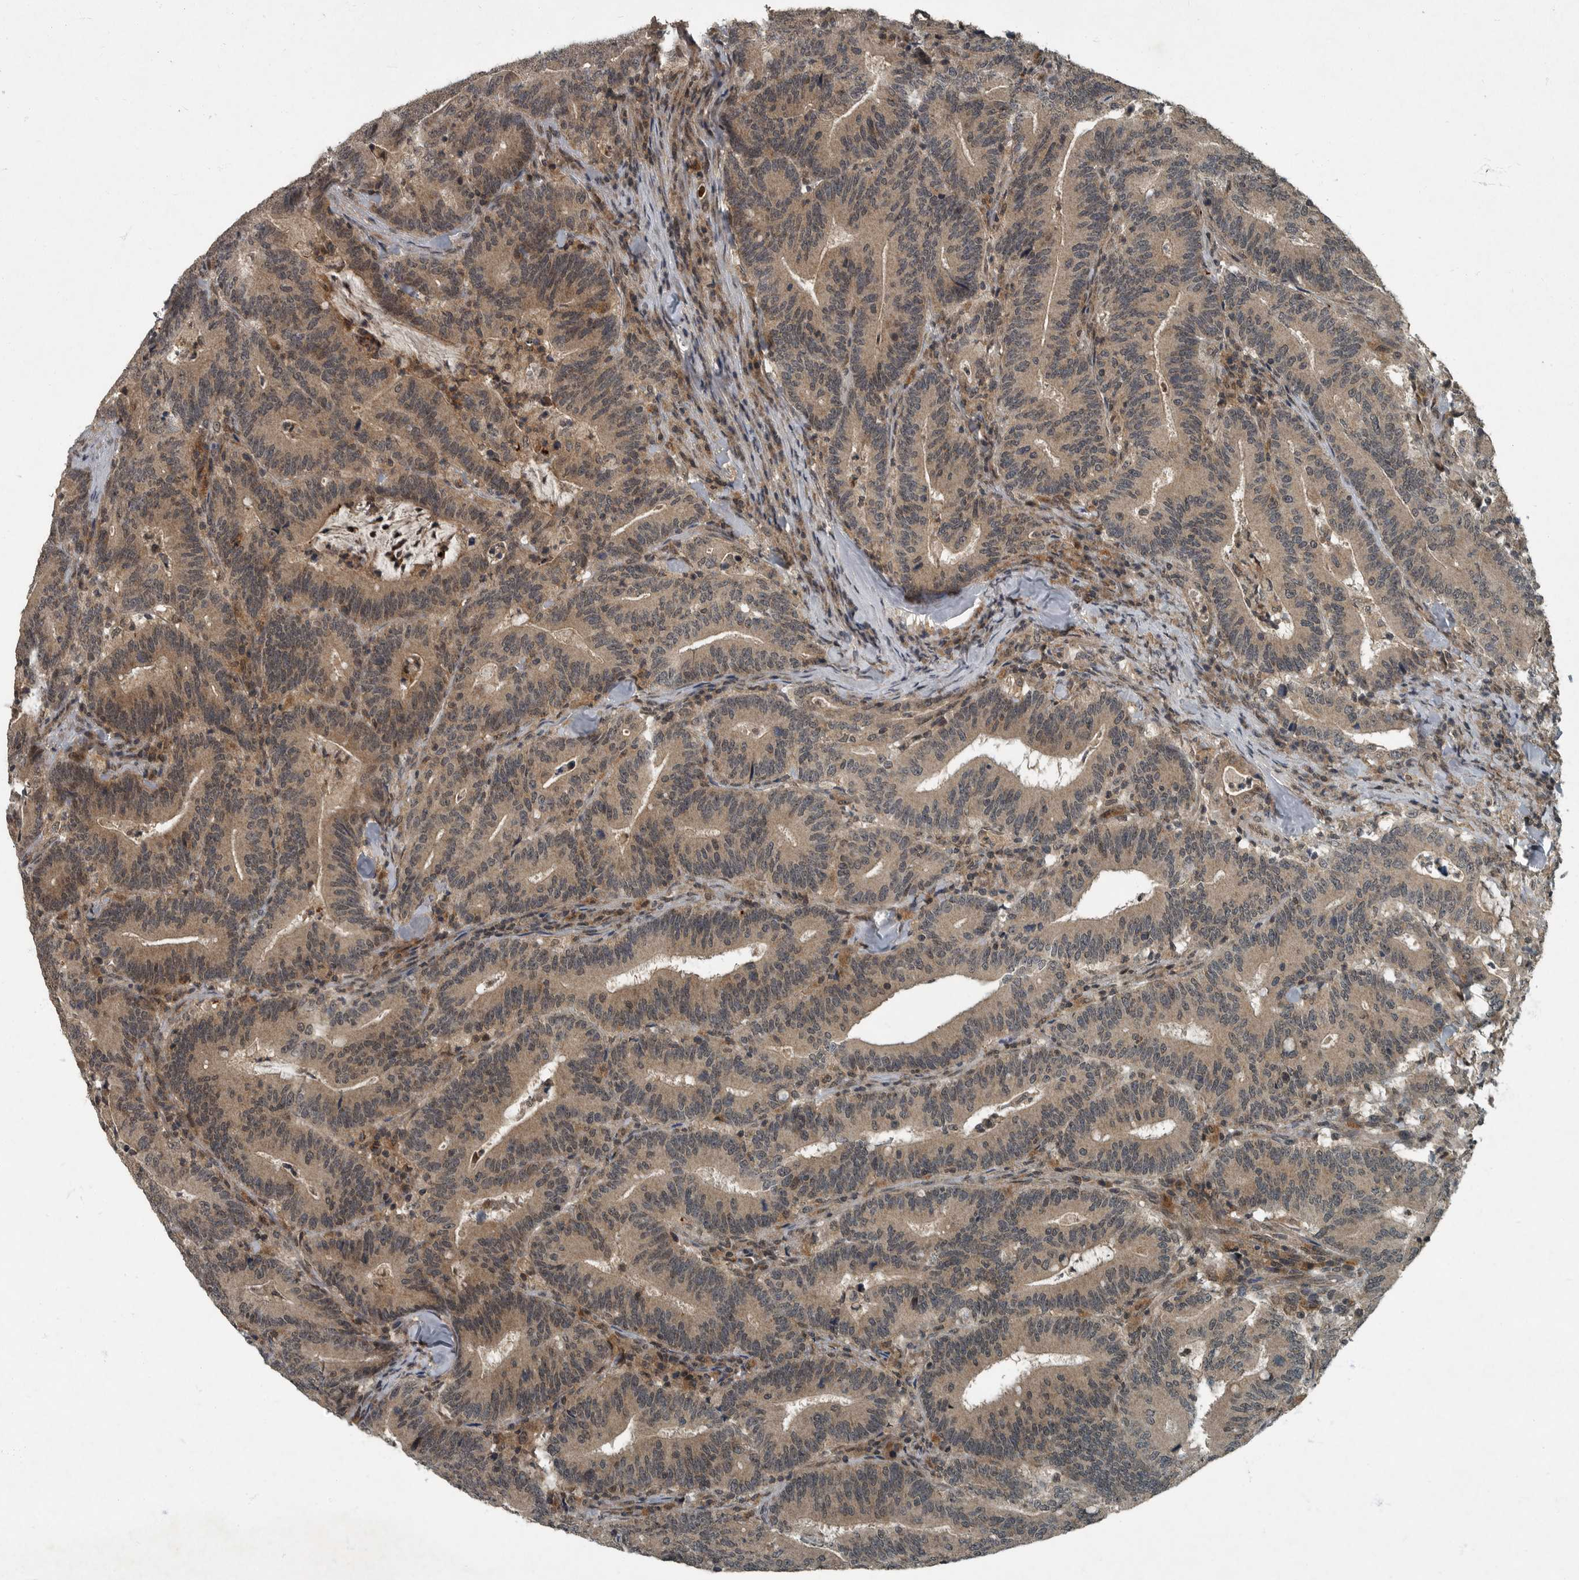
{"staining": {"intensity": "moderate", "quantity": ">75%", "location": "cytoplasmic/membranous,nuclear"}, "tissue": "colorectal cancer", "cell_type": "Tumor cells", "image_type": "cancer", "snomed": [{"axis": "morphology", "description": "Adenocarcinoma, NOS"}, {"axis": "topography", "description": "Colon"}], "caption": "Human colorectal cancer stained with a protein marker reveals moderate staining in tumor cells.", "gene": "FOXO1", "patient": {"sex": "female", "age": 66}}